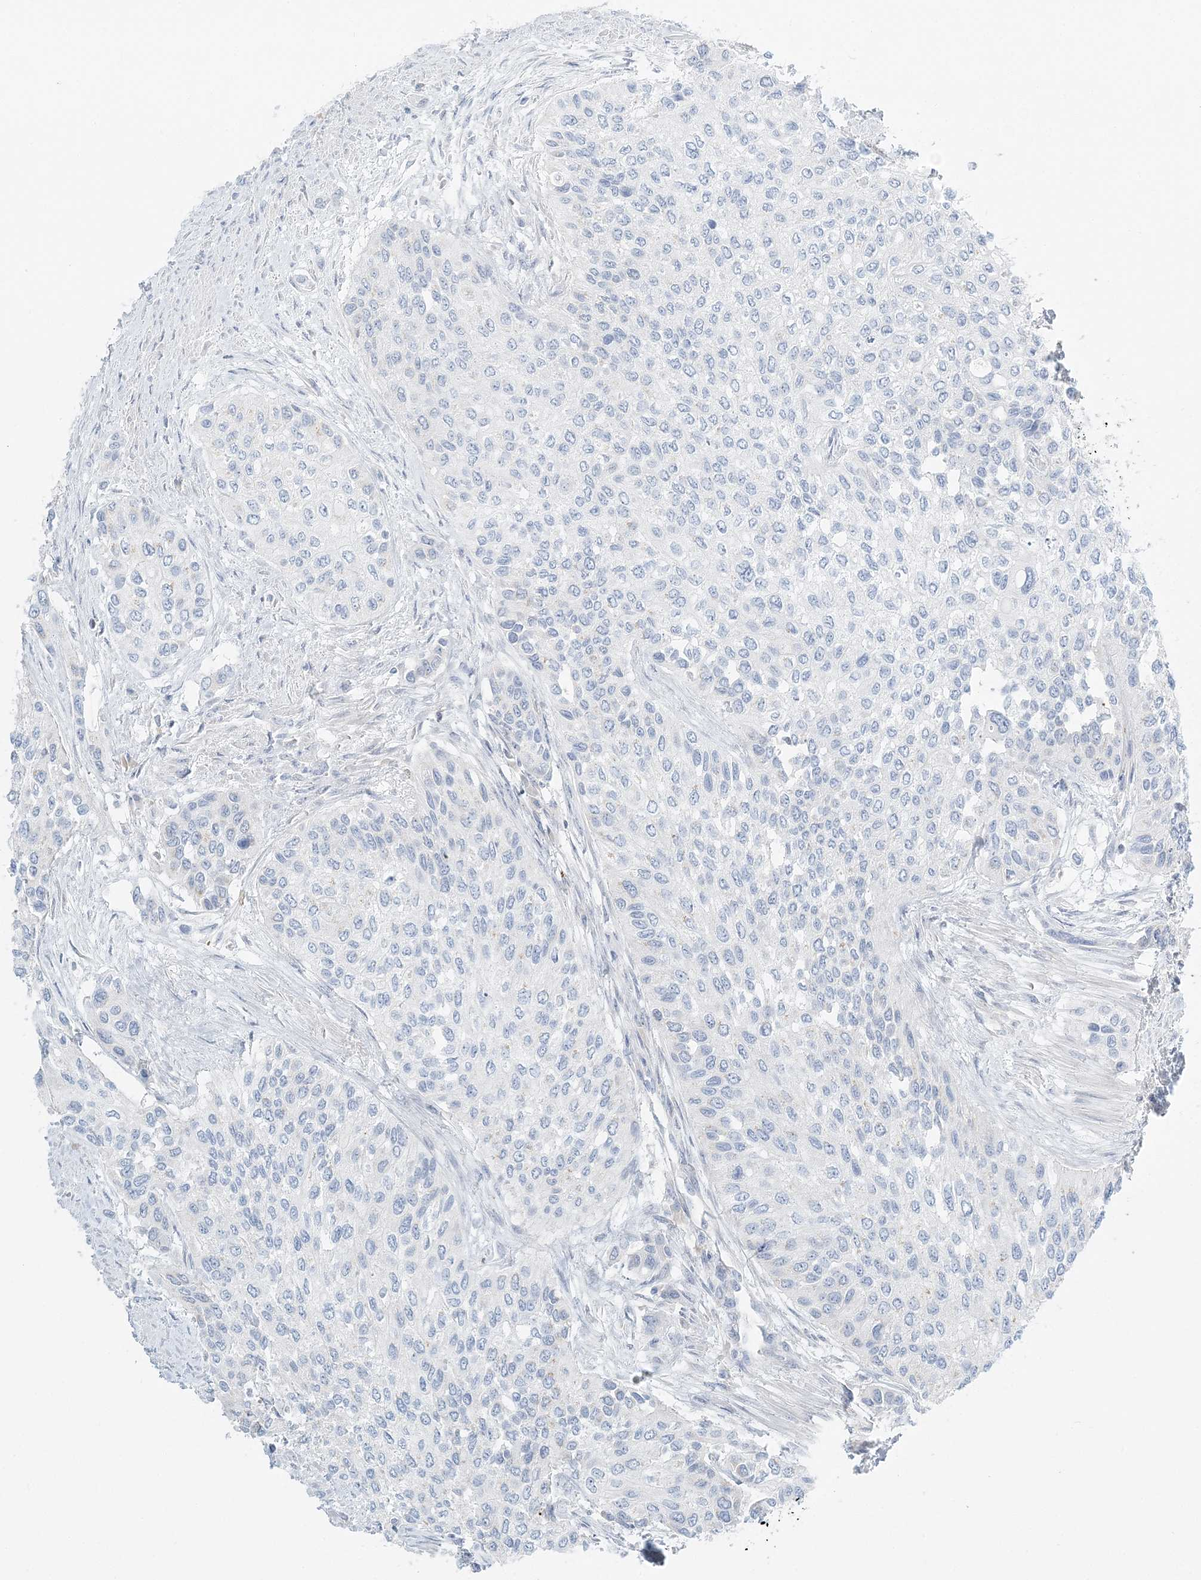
{"staining": {"intensity": "negative", "quantity": "none", "location": "none"}, "tissue": "urothelial cancer", "cell_type": "Tumor cells", "image_type": "cancer", "snomed": [{"axis": "morphology", "description": "Normal tissue, NOS"}, {"axis": "morphology", "description": "Urothelial carcinoma, High grade"}, {"axis": "topography", "description": "Vascular tissue"}, {"axis": "topography", "description": "Urinary bladder"}], "caption": "Immunohistochemistry of high-grade urothelial carcinoma displays no positivity in tumor cells.", "gene": "NAA11", "patient": {"sex": "female", "age": 56}}